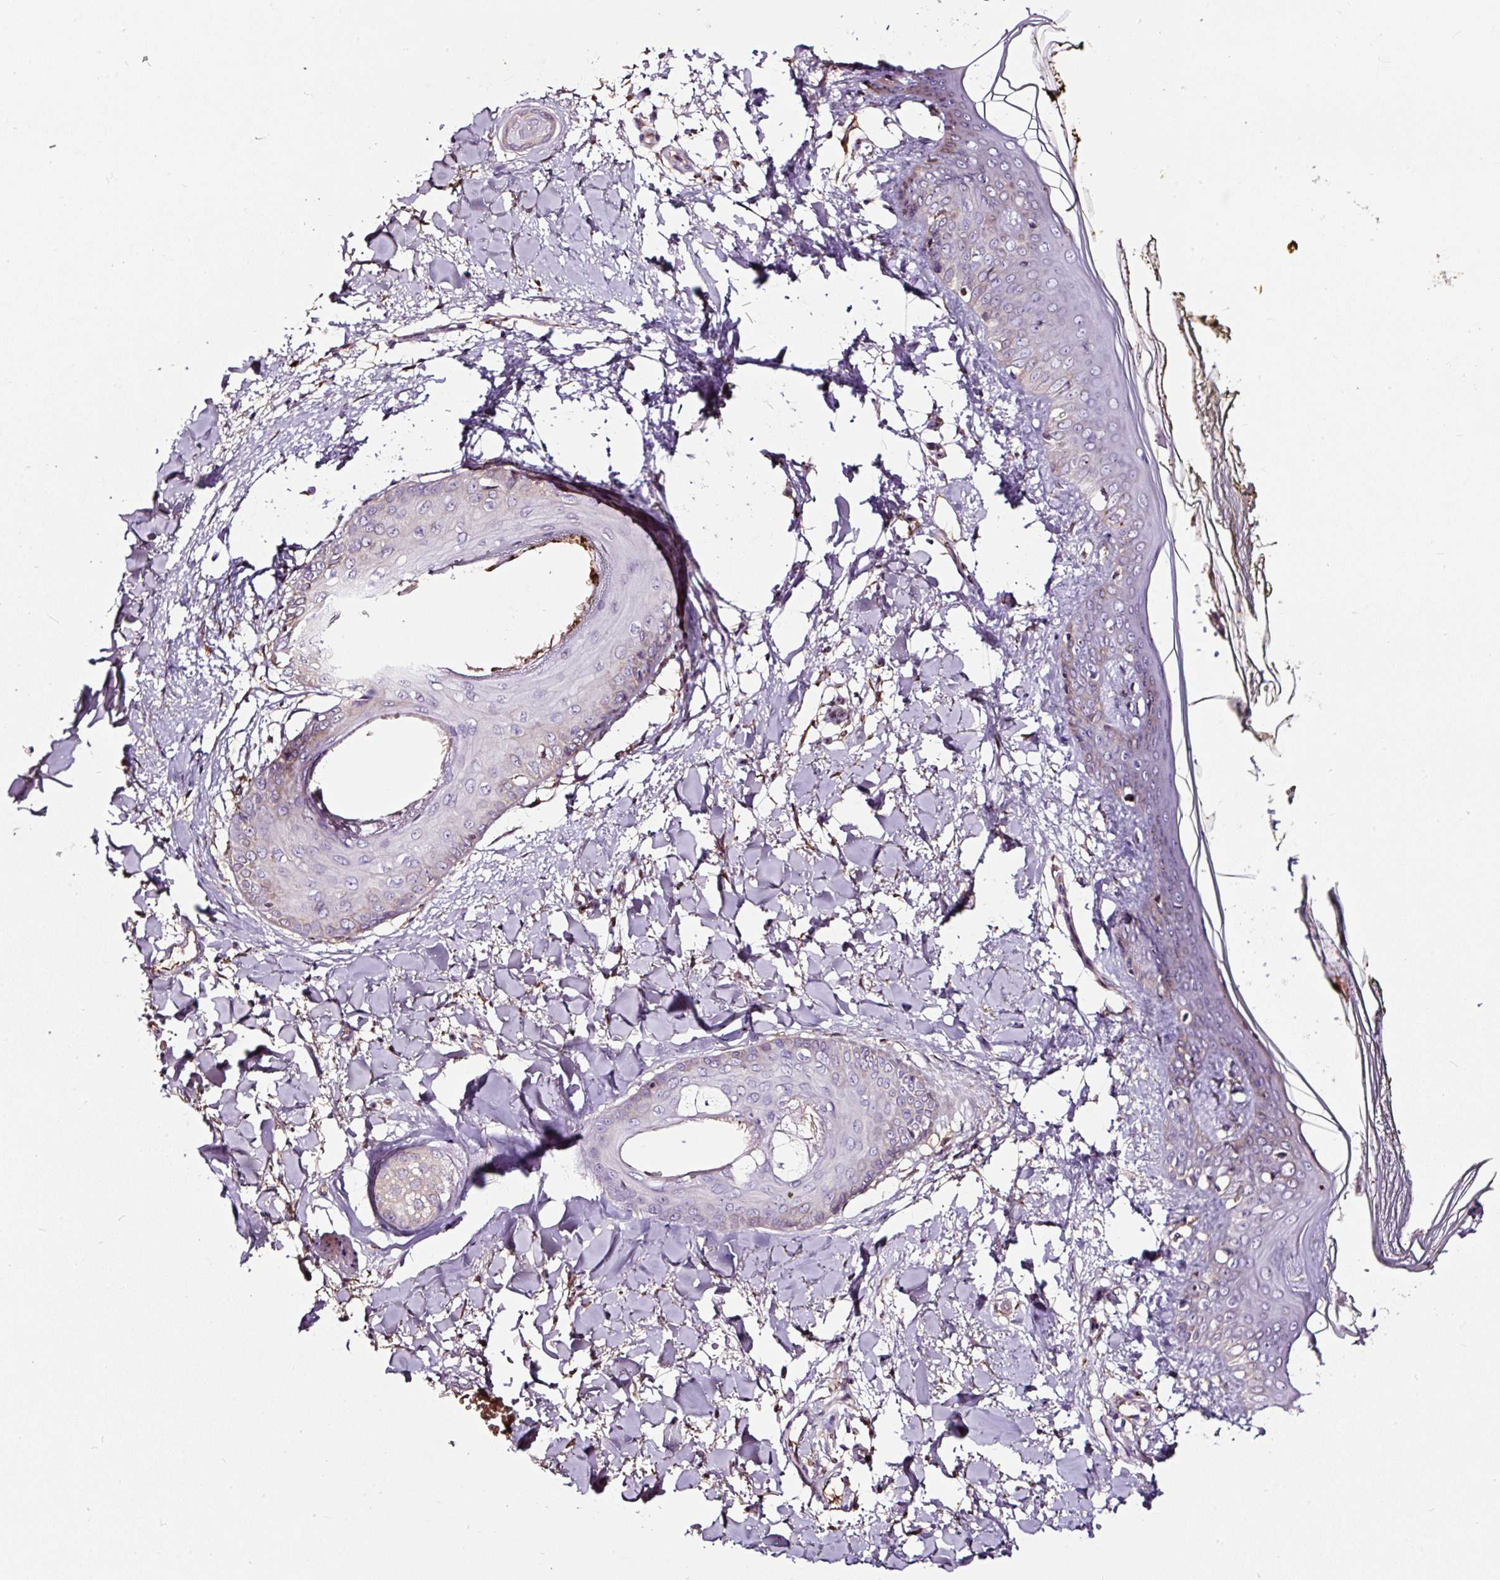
{"staining": {"intensity": "negative", "quantity": "none", "location": "none"}, "tissue": "skin", "cell_type": "Fibroblasts", "image_type": "normal", "snomed": [{"axis": "morphology", "description": "Normal tissue, NOS"}, {"axis": "topography", "description": "Skin"}], "caption": "The micrograph reveals no significant positivity in fibroblasts of skin.", "gene": "LRRC24", "patient": {"sex": "female", "age": 34}}